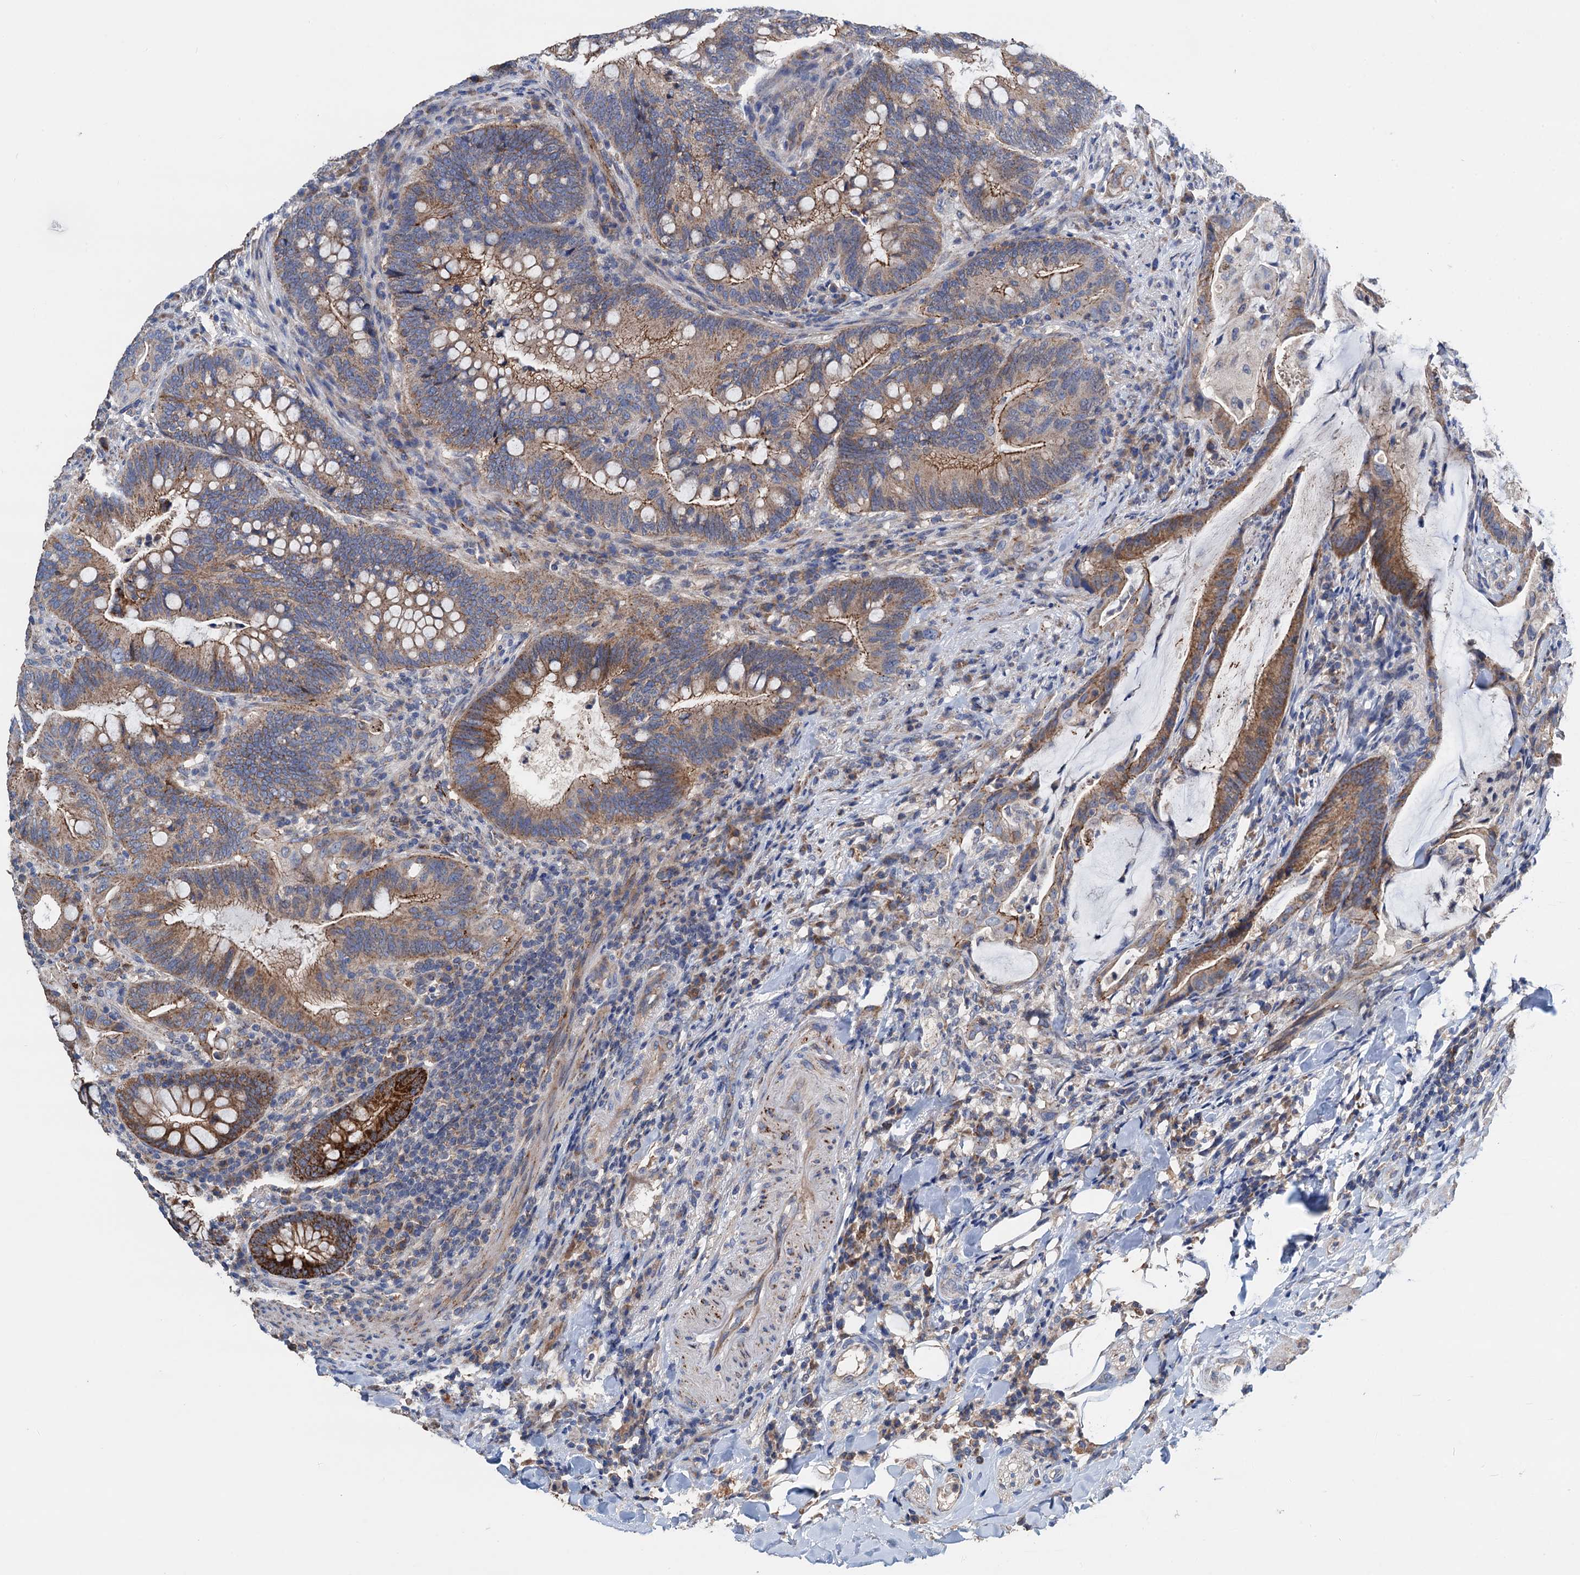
{"staining": {"intensity": "moderate", "quantity": "25%-75%", "location": "cytoplasmic/membranous"}, "tissue": "colorectal cancer", "cell_type": "Tumor cells", "image_type": "cancer", "snomed": [{"axis": "morphology", "description": "Adenocarcinoma, NOS"}, {"axis": "topography", "description": "Colon"}], "caption": "Brown immunohistochemical staining in colorectal adenocarcinoma exhibits moderate cytoplasmic/membranous expression in about 25%-75% of tumor cells.", "gene": "DGLUCY", "patient": {"sex": "female", "age": 66}}